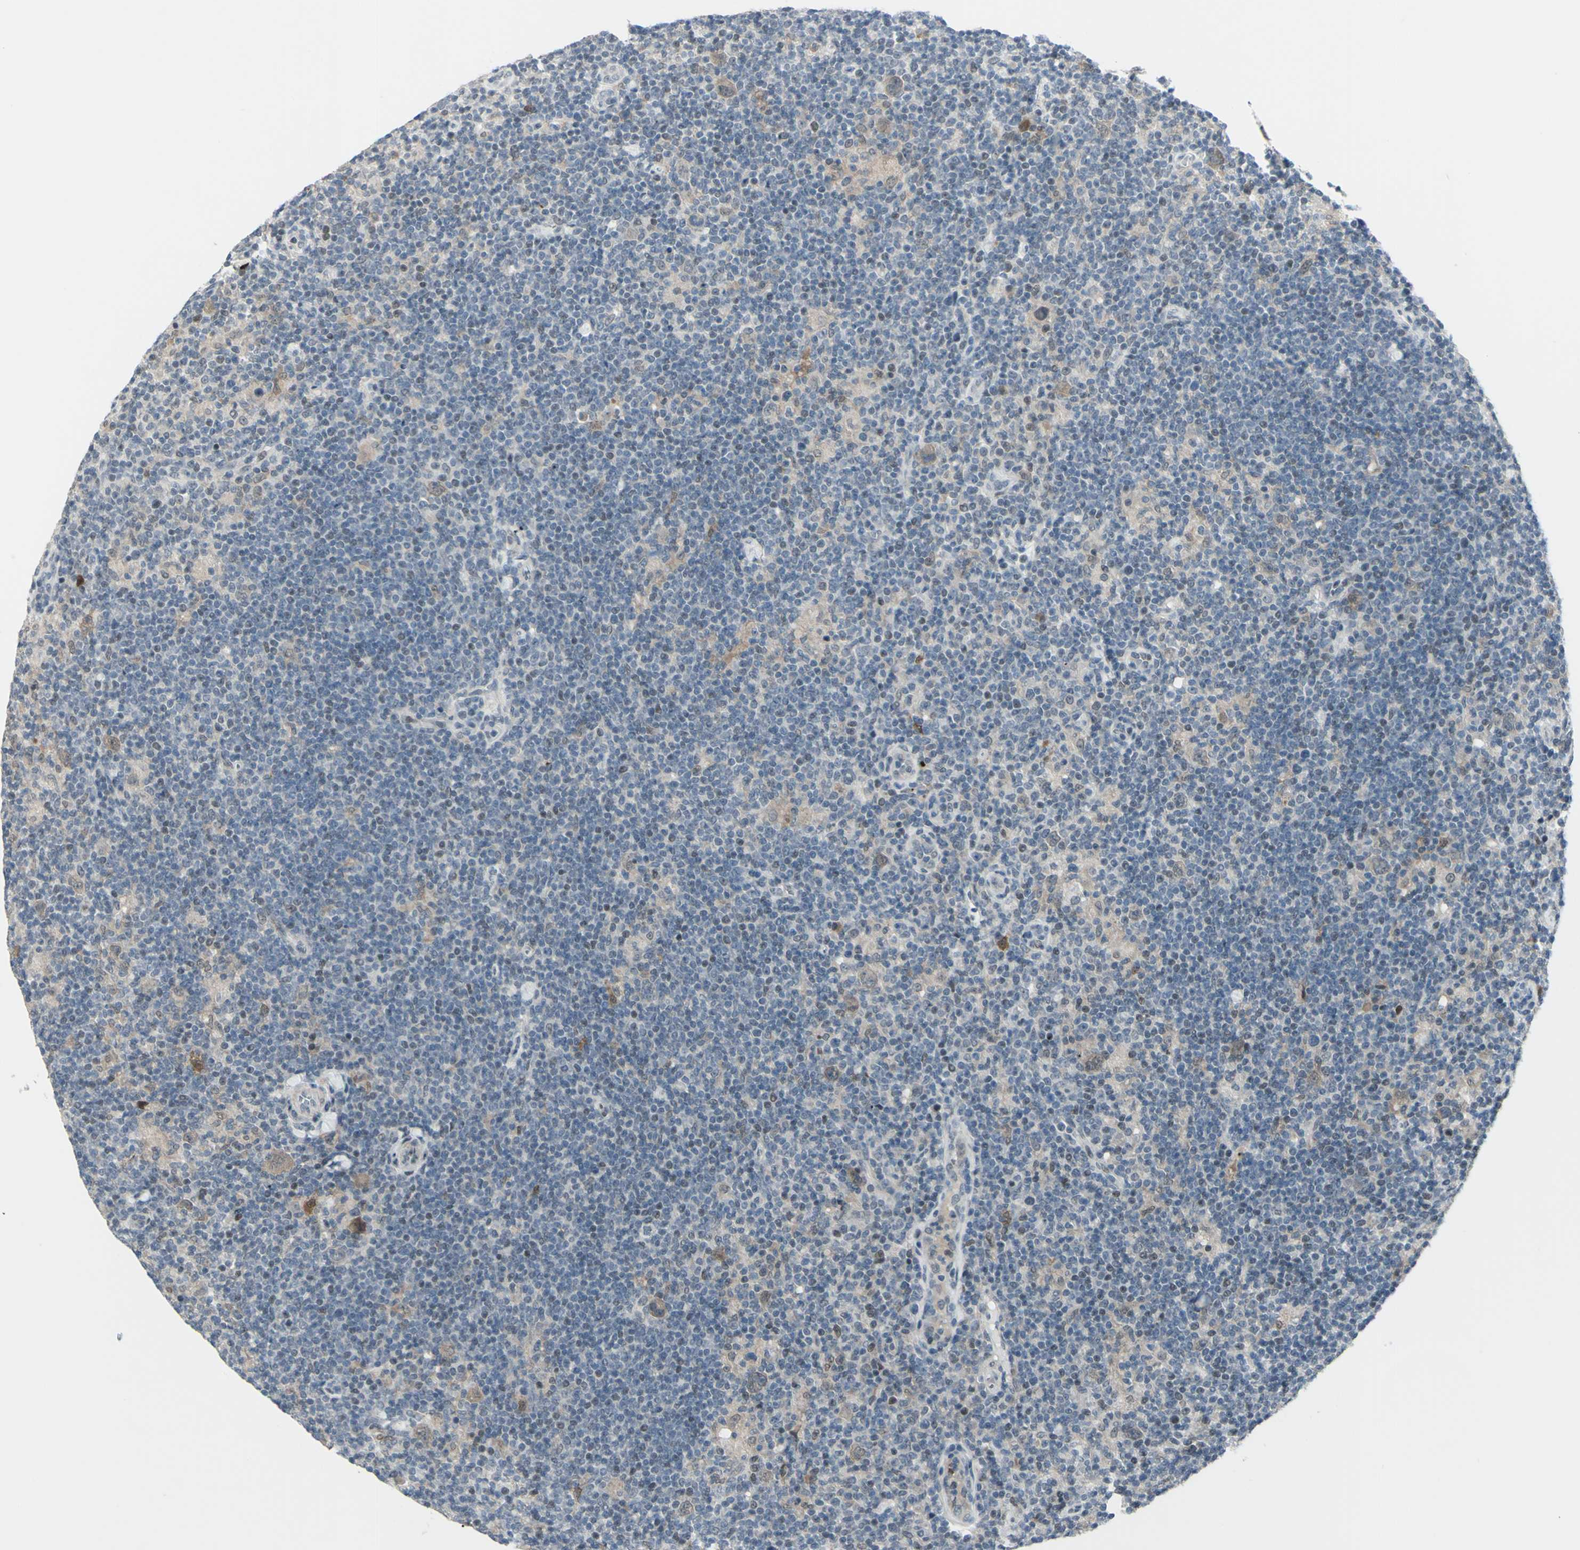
{"staining": {"intensity": "weak", "quantity": "25%-75%", "location": "cytoplasmic/membranous"}, "tissue": "lymphoma", "cell_type": "Tumor cells", "image_type": "cancer", "snomed": [{"axis": "morphology", "description": "Hodgkin's disease, NOS"}, {"axis": "topography", "description": "Lymph node"}], "caption": "Tumor cells display low levels of weak cytoplasmic/membranous staining in approximately 25%-75% of cells in human lymphoma. (Brightfield microscopy of DAB IHC at high magnification).", "gene": "ETNK1", "patient": {"sex": "female", "age": 57}}